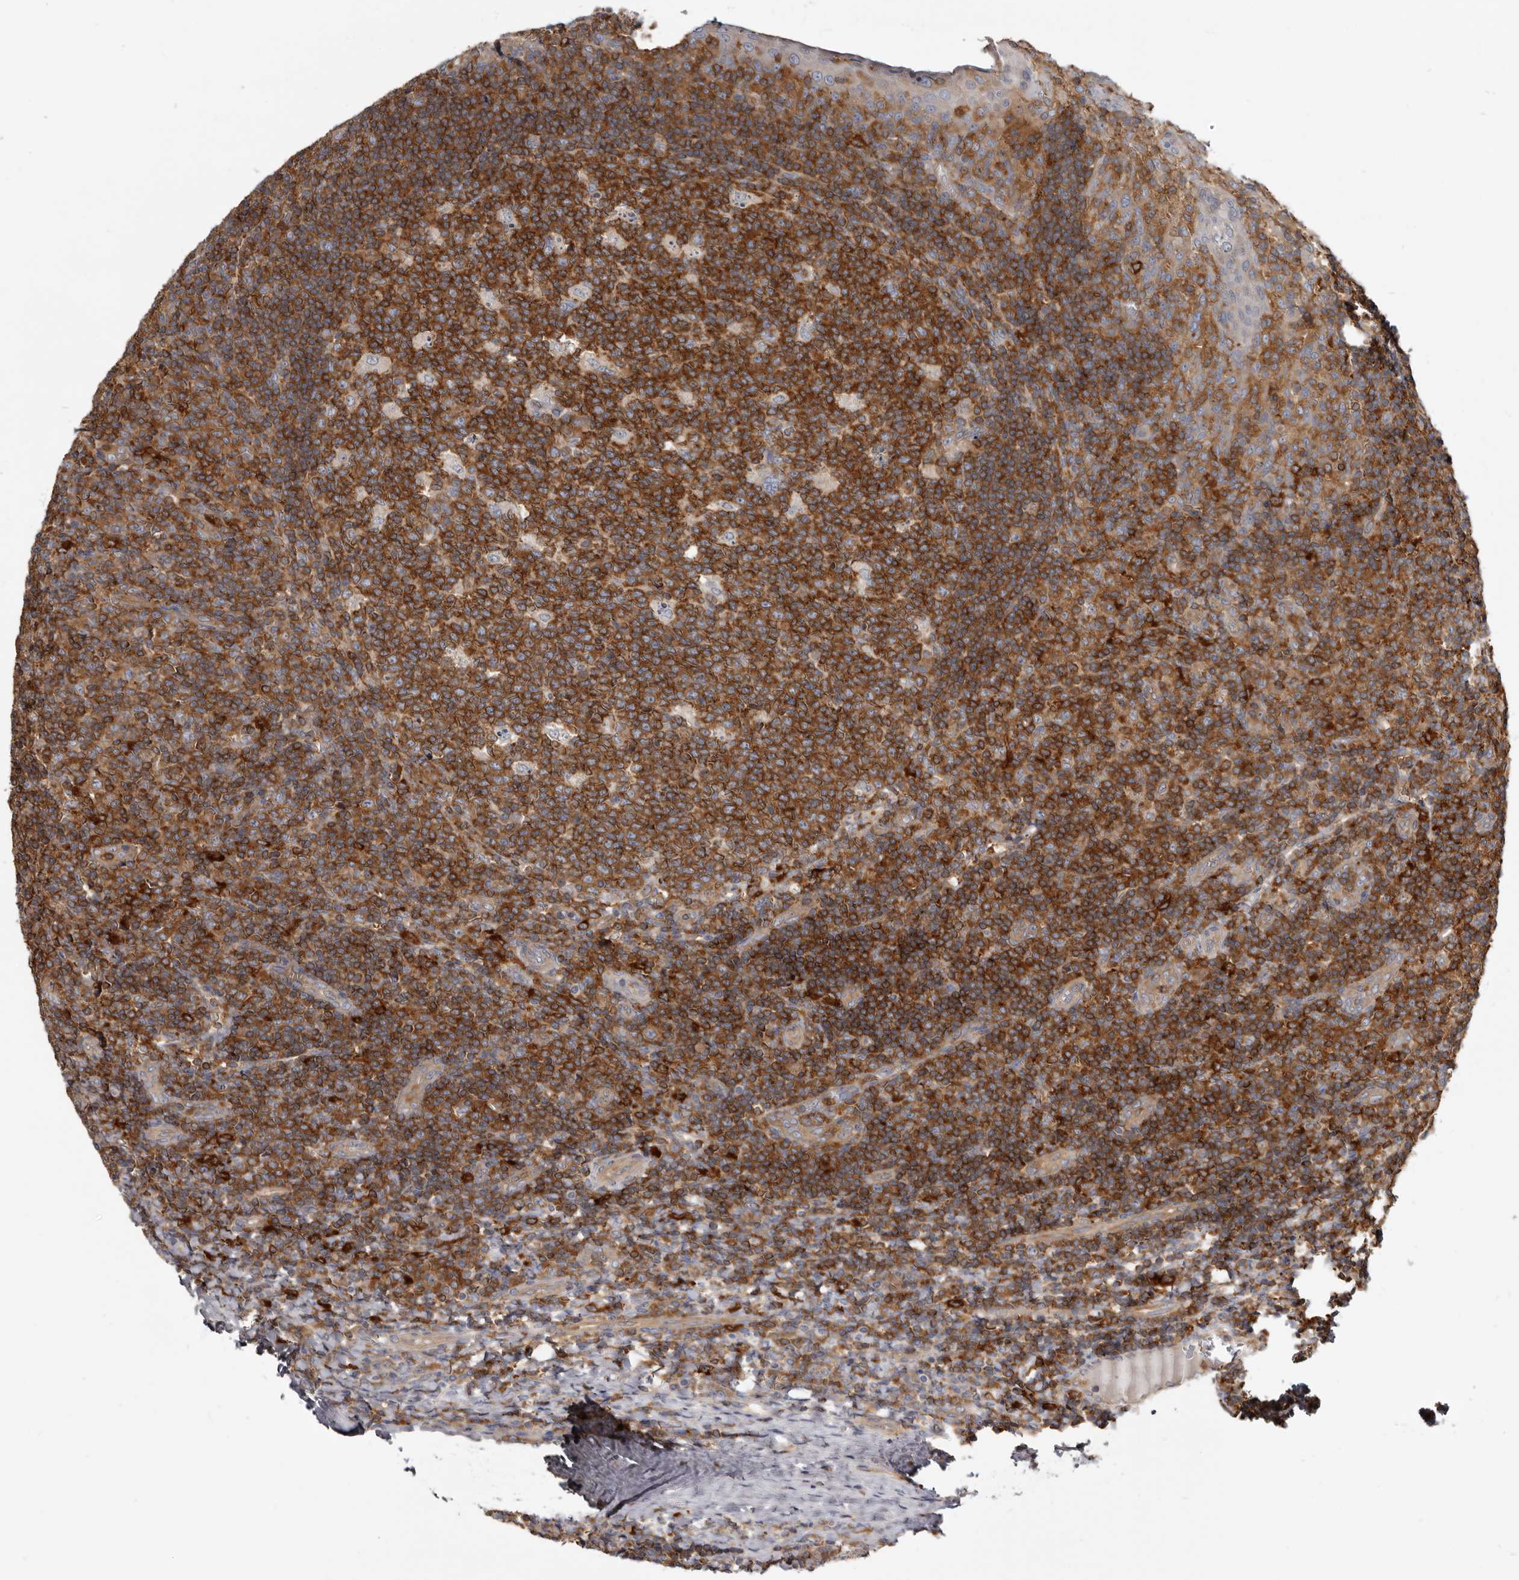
{"staining": {"intensity": "strong", "quantity": ">75%", "location": "cytoplasmic/membranous"}, "tissue": "tonsil", "cell_type": "Germinal center cells", "image_type": "normal", "snomed": [{"axis": "morphology", "description": "Normal tissue, NOS"}, {"axis": "topography", "description": "Tonsil"}], "caption": "Immunohistochemistry (IHC) (DAB (3,3'-diaminobenzidine)) staining of normal tonsil displays strong cytoplasmic/membranous protein expression in about >75% of germinal center cells. The staining is performed using DAB brown chromogen to label protein expression. The nuclei are counter-stained blue using hematoxylin.", "gene": "CBL", "patient": {"sex": "female", "age": 19}}